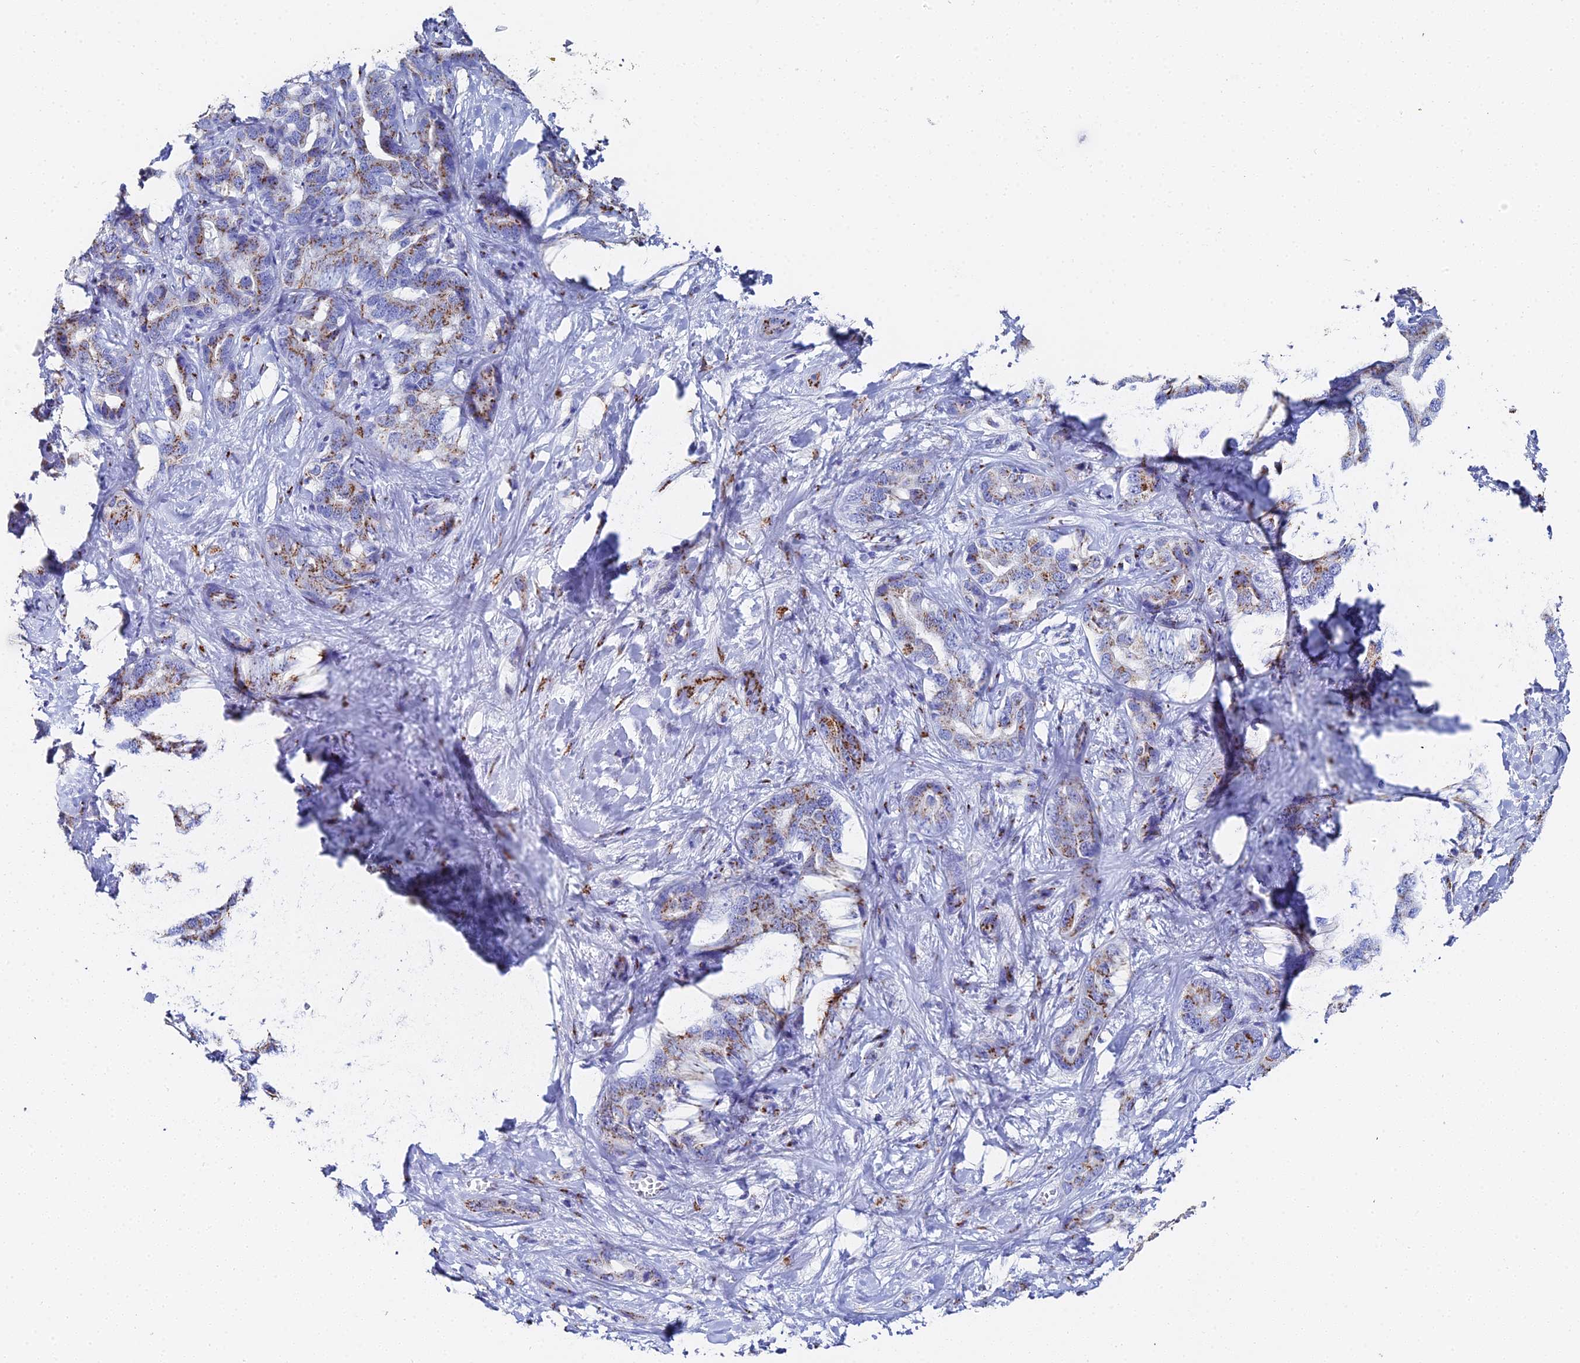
{"staining": {"intensity": "moderate", "quantity": "25%-75%", "location": "cytoplasmic/membranous"}, "tissue": "liver cancer", "cell_type": "Tumor cells", "image_type": "cancer", "snomed": [{"axis": "morphology", "description": "Cholangiocarcinoma"}, {"axis": "topography", "description": "Liver"}], "caption": "Protein analysis of liver cancer (cholangiocarcinoma) tissue displays moderate cytoplasmic/membranous expression in about 25%-75% of tumor cells.", "gene": "ENSG00000268674", "patient": {"sex": "male", "age": 59}}